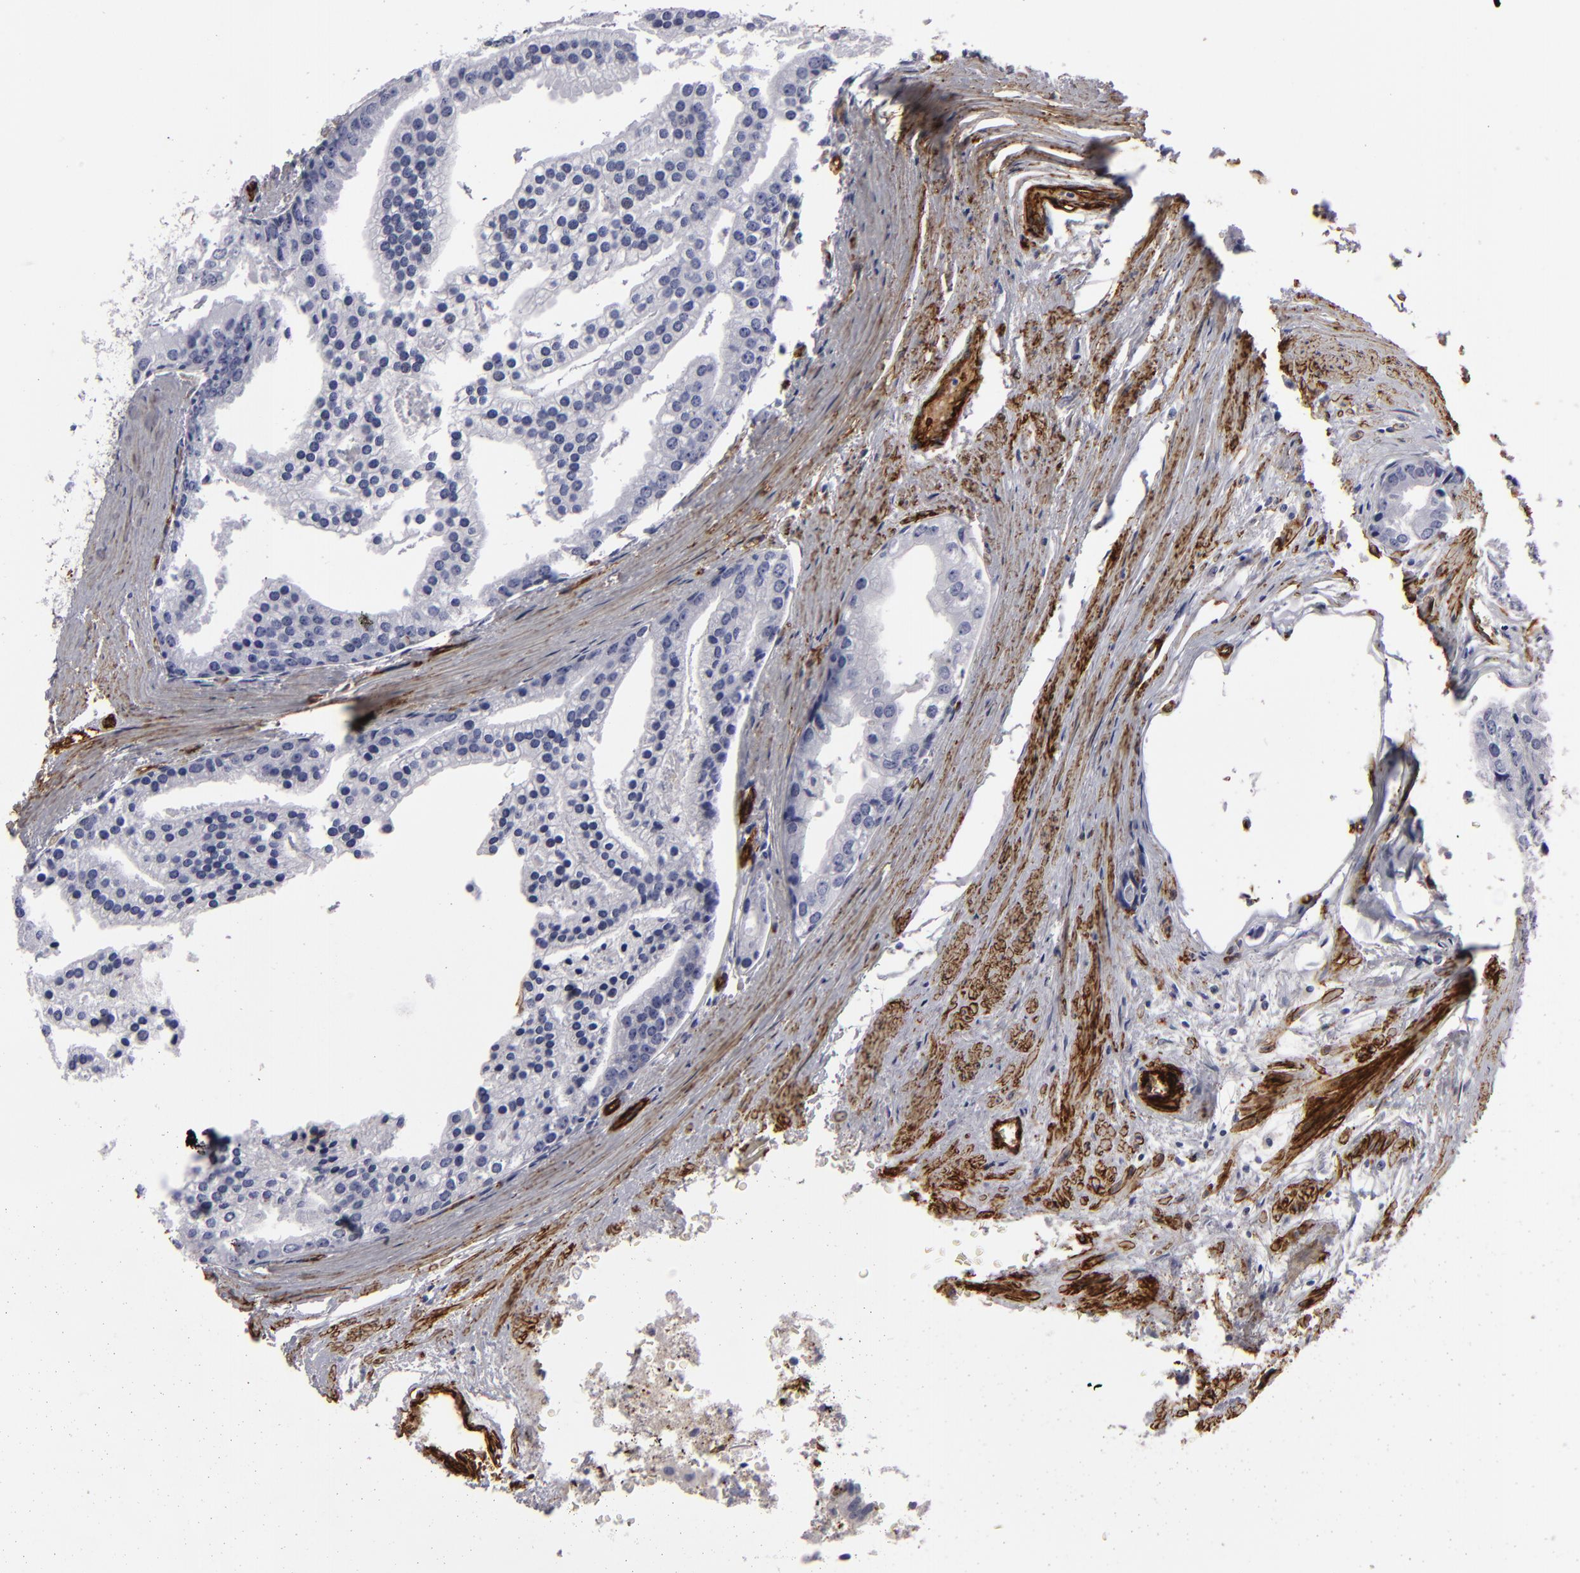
{"staining": {"intensity": "negative", "quantity": "none", "location": "none"}, "tissue": "prostate cancer", "cell_type": "Tumor cells", "image_type": "cancer", "snomed": [{"axis": "morphology", "description": "Adenocarcinoma, High grade"}, {"axis": "topography", "description": "Prostate"}], "caption": "IHC image of prostate cancer stained for a protein (brown), which reveals no positivity in tumor cells.", "gene": "MCAM", "patient": {"sex": "male", "age": 56}}